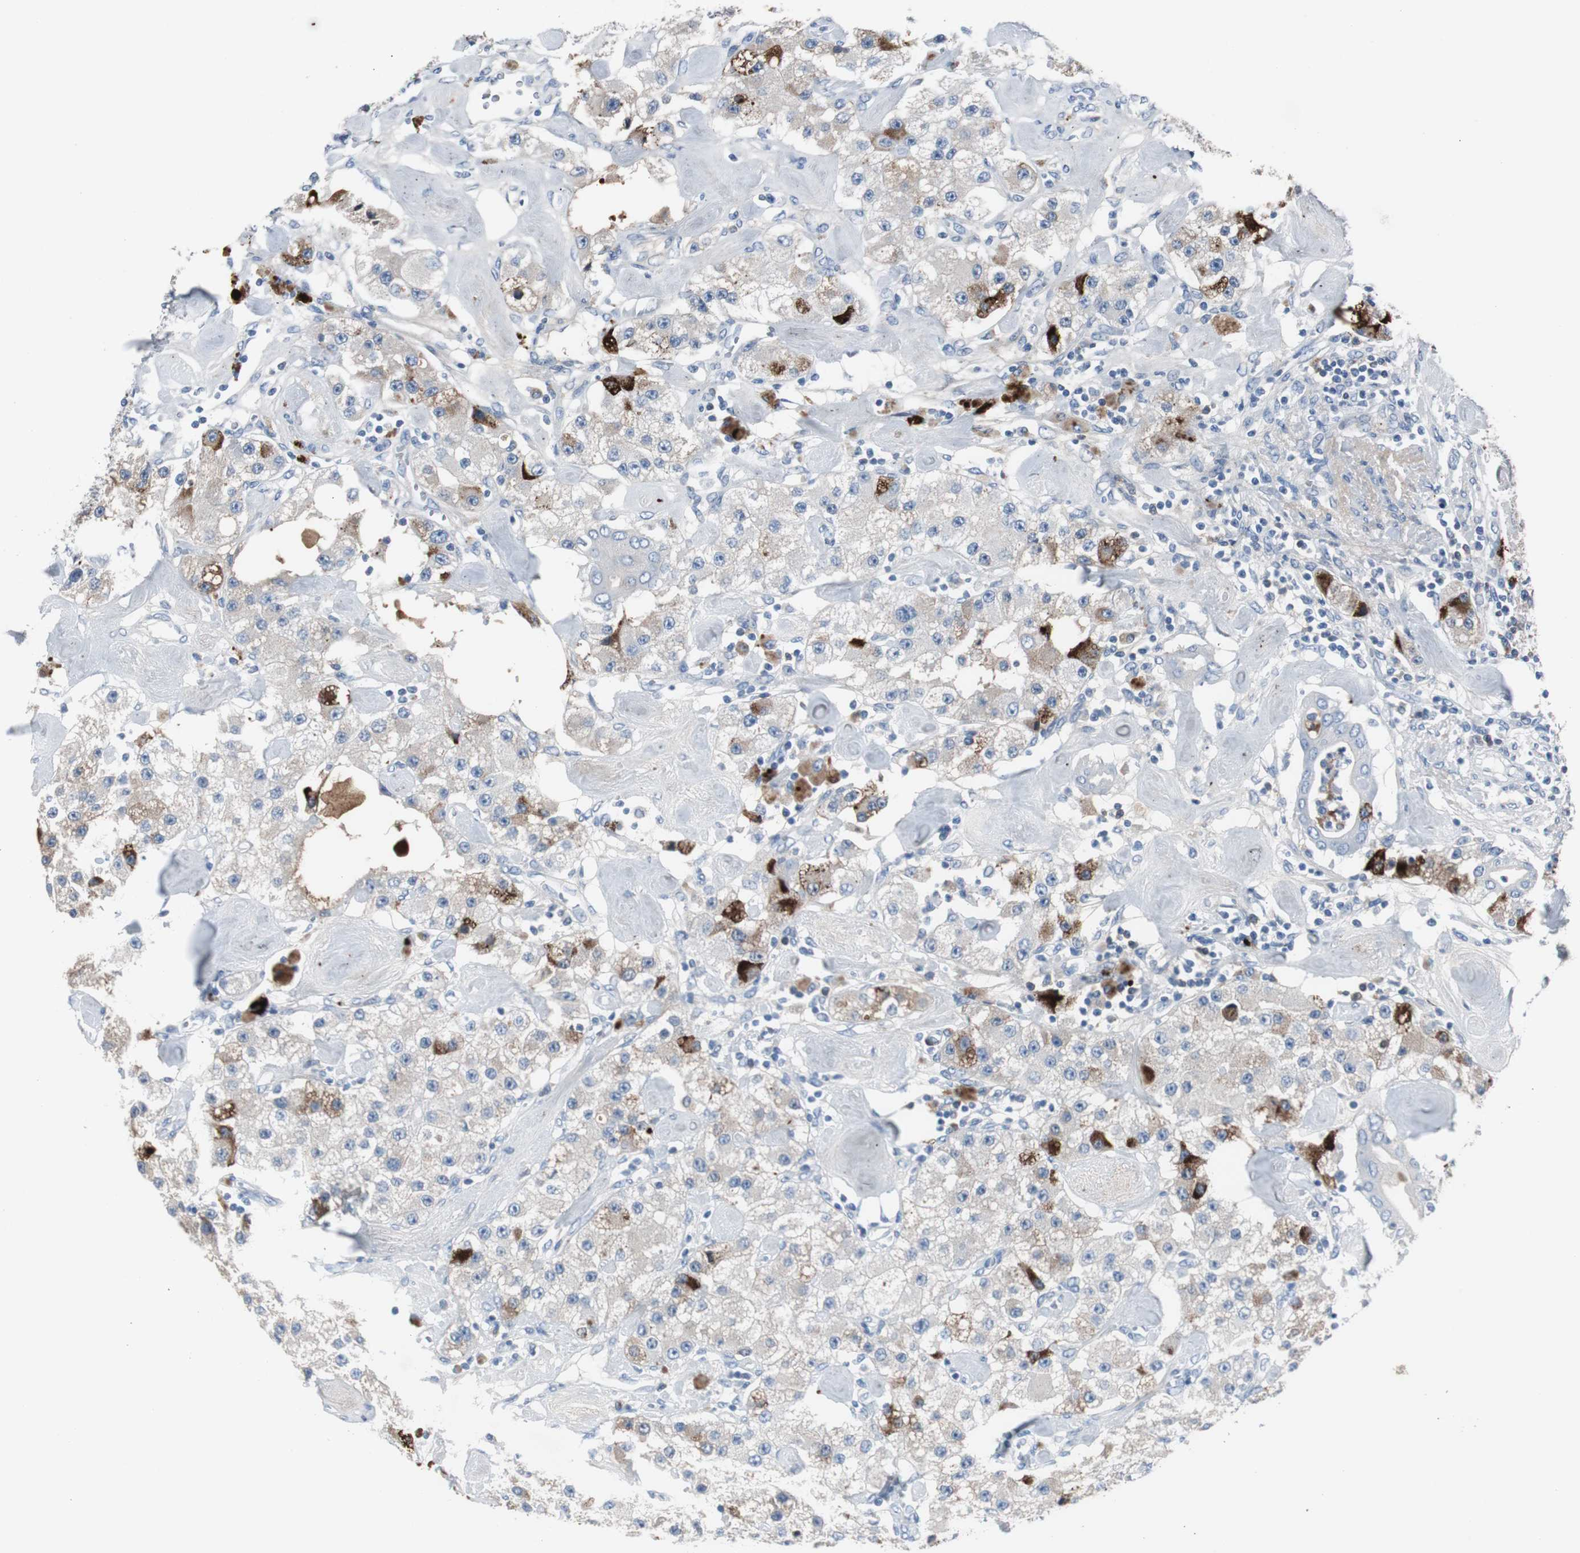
{"staining": {"intensity": "strong", "quantity": "<25%", "location": "cytoplasmic/membranous"}, "tissue": "carcinoid", "cell_type": "Tumor cells", "image_type": "cancer", "snomed": [{"axis": "morphology", "description": "Carcinoid, malignant, NOS"}, {"axis": "topography", "description": "Pancreas"}], "caption": "Brown immunohistochemical staining in malignant carcinoid displays strong cytoplasmic/membranous staining in approximately <25% of tumor cells.", "gene": "SERPINF1", "patient": {"sex": "male", "age": 41}}